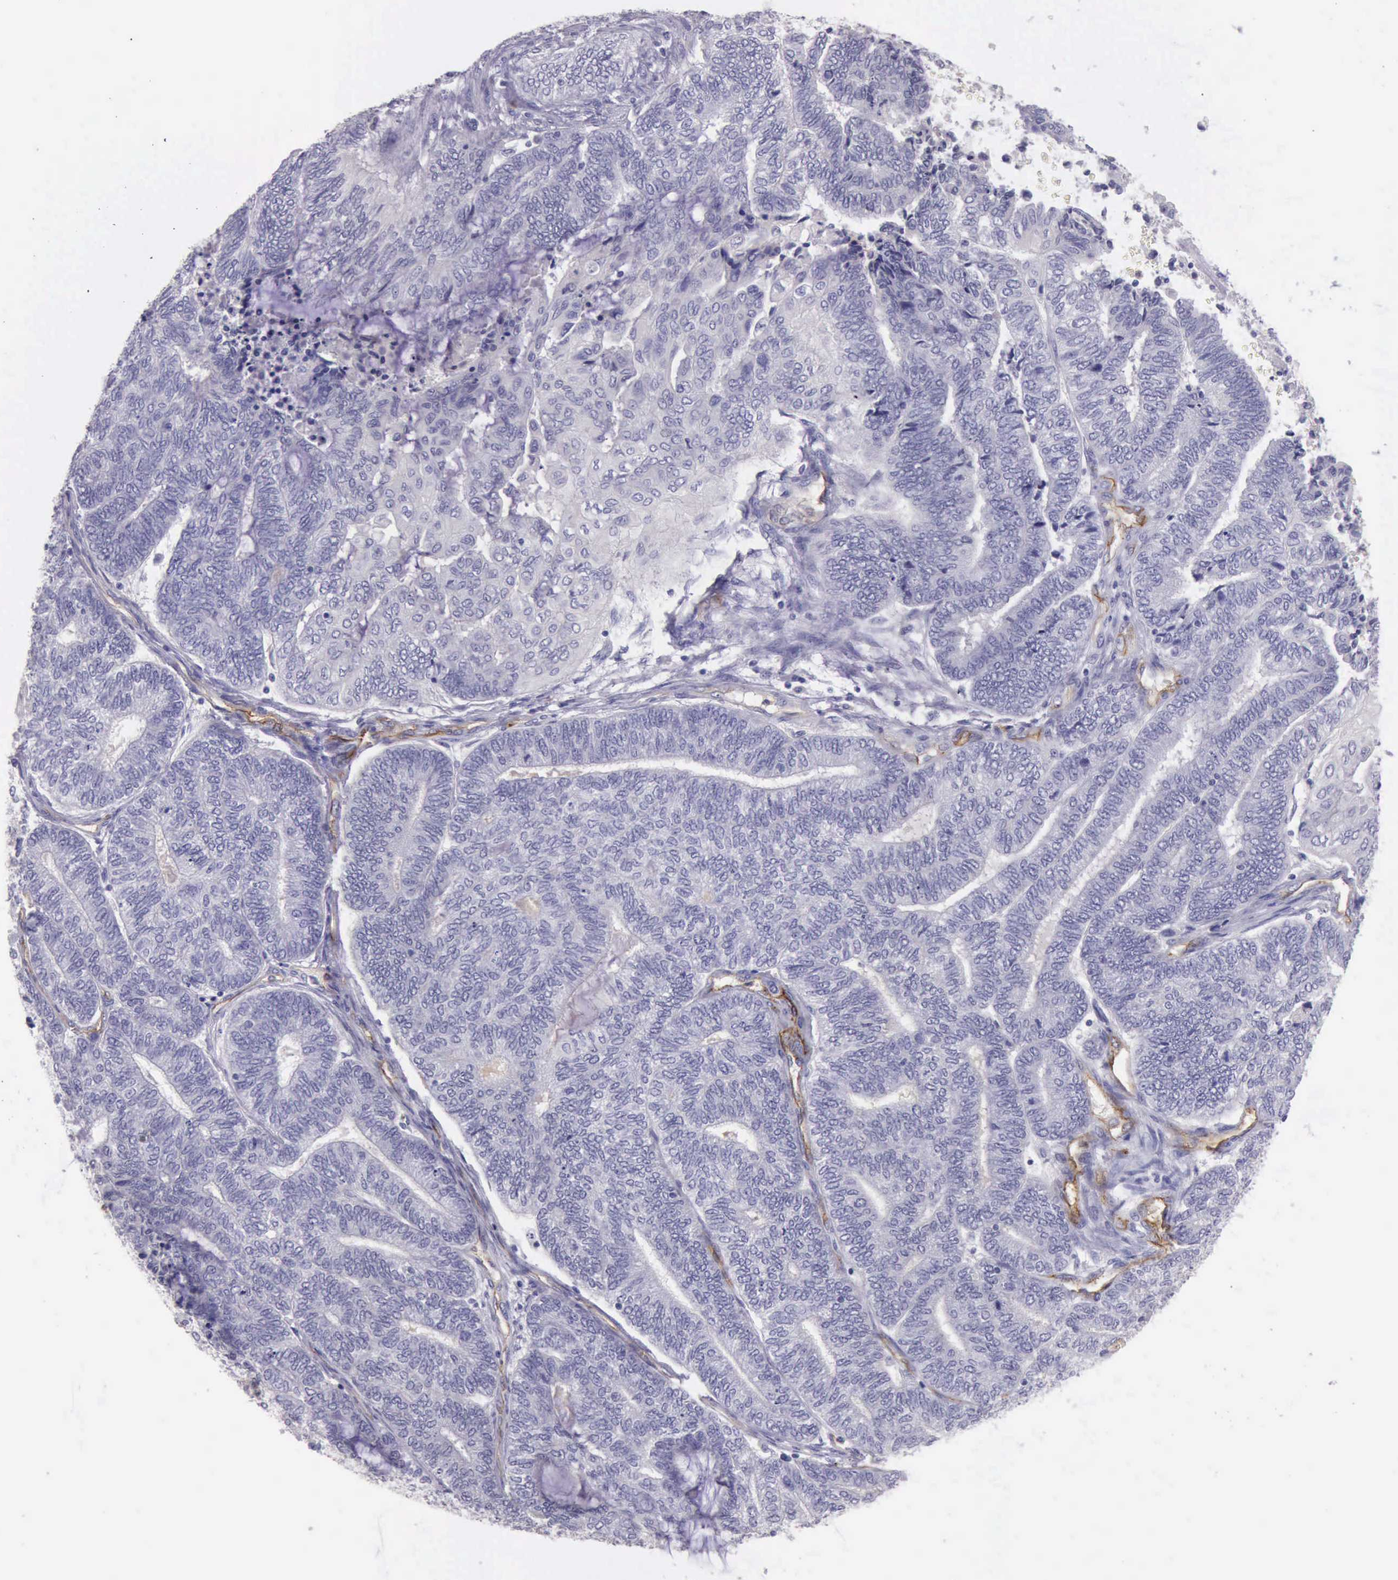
{"staining": {"intensity": "negative", "quantity": "none", "location": "none"}, "tissue": "endometrial cancer", "cell_type": "Tumor cells", "image_type": "cancer", "snomed": [{"axis": "morphology", "description": "Adenocarcinoma, NOS"}, {"axis": "topography", "description": "Uterus"}, {"axis": "topography", "description": "Endometrium"}], "caption": "High power microscopy micrograph of an IHC photomicrograph of endometrial cancer (adenocarcinoma), revealing no significant expression in tumor cells.", "gene": "TCEANC", "patient": {"sex": "female", "age": 70}}